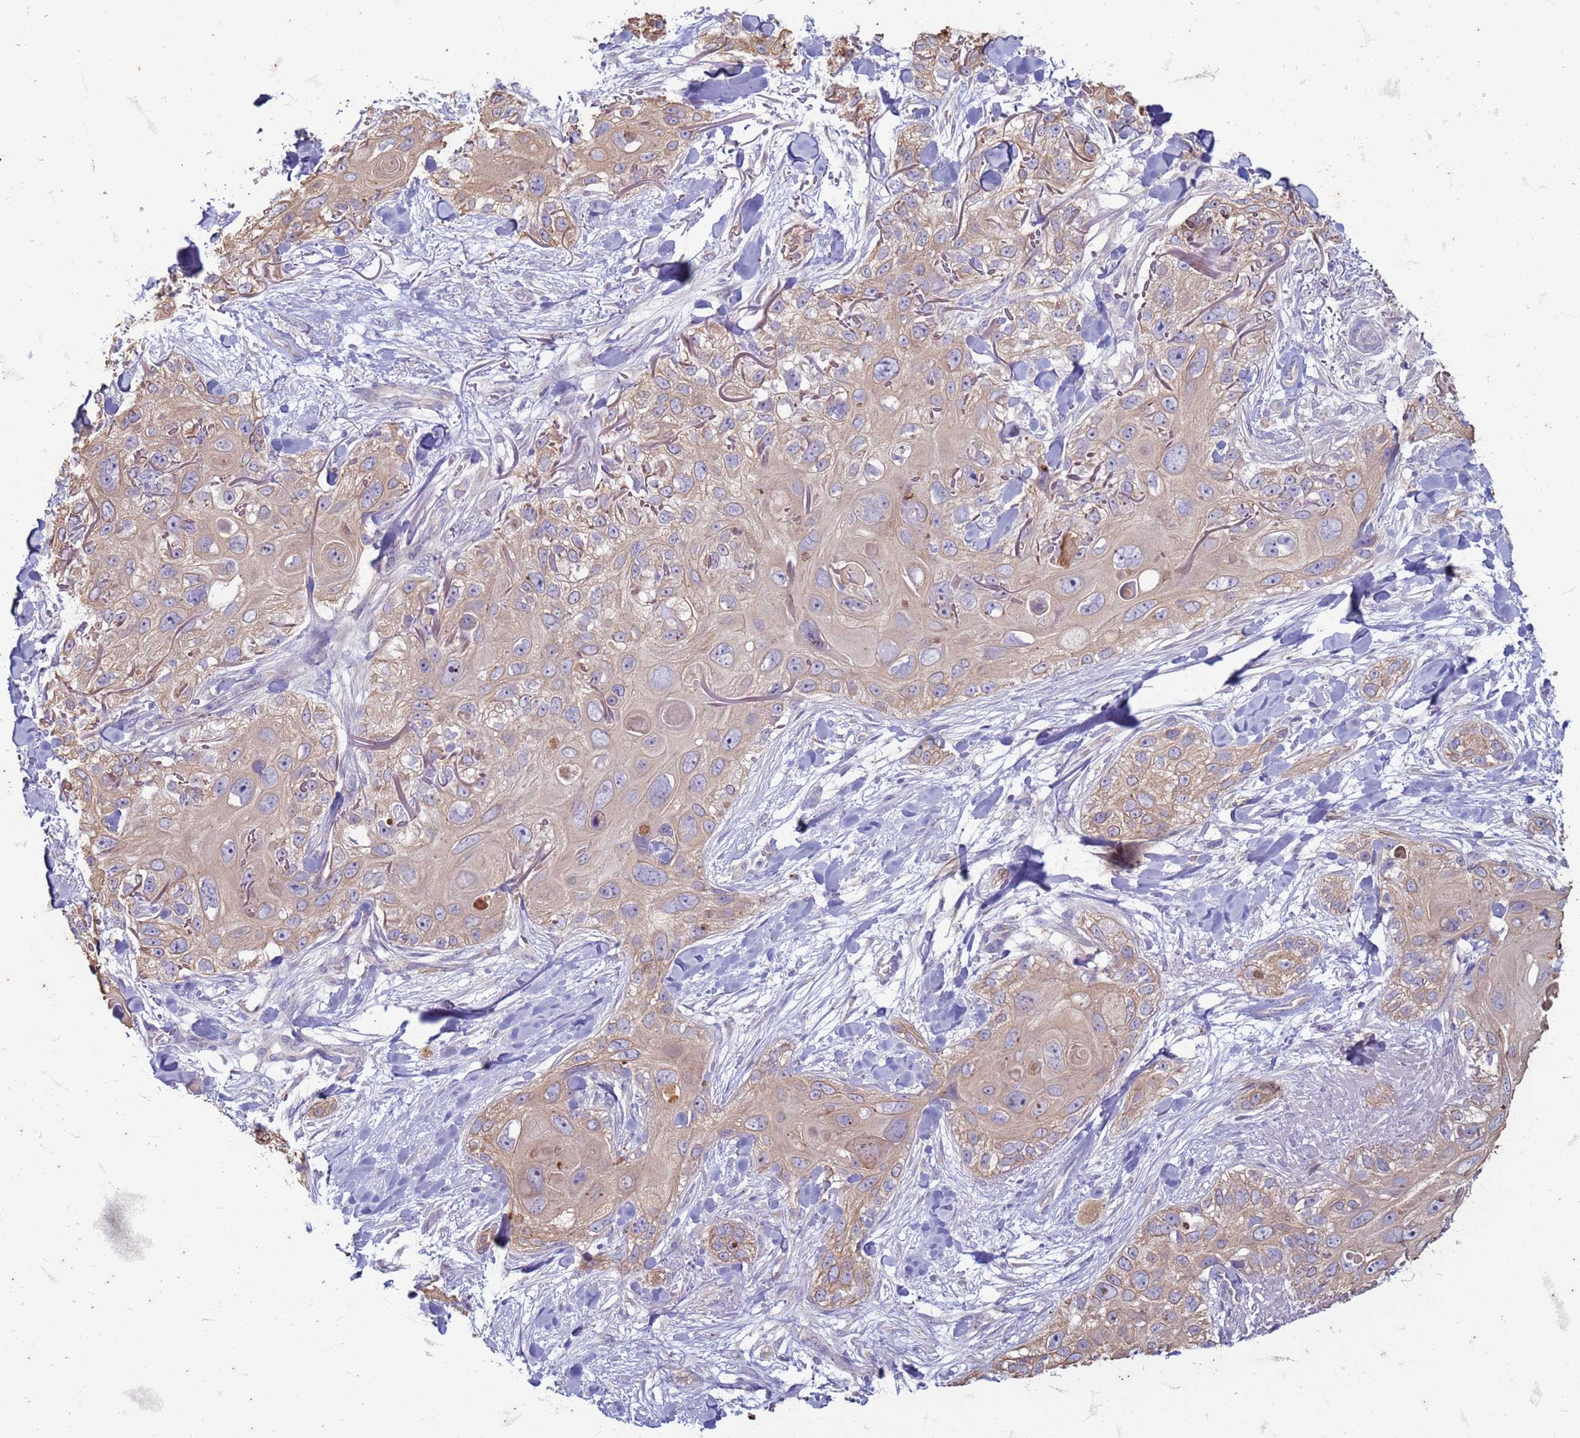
{"staining": {"intensity": "weak", "quantity": ">75%", "location": "cytoplasmic/membranous"}, "tissue": "skin cancer", "cell_type": "Tumor cells", "image_type": "cancer", "snomed": [{"axis": "morphology", "description": "Normal tissue, NOS"}, {"axis": "morphology", "description": "Squamous cell carcinoma, NOS"}, {"axis": "topography", "description": "Skin"}], "caption": "Immunohistochemical staining of skin cancer shows low levels of weak cytoplasmic/membranous staining in approximately >75% of tumor cells.", "gene": "SUCO", "patient": {"sex": "male", "age": 72}}